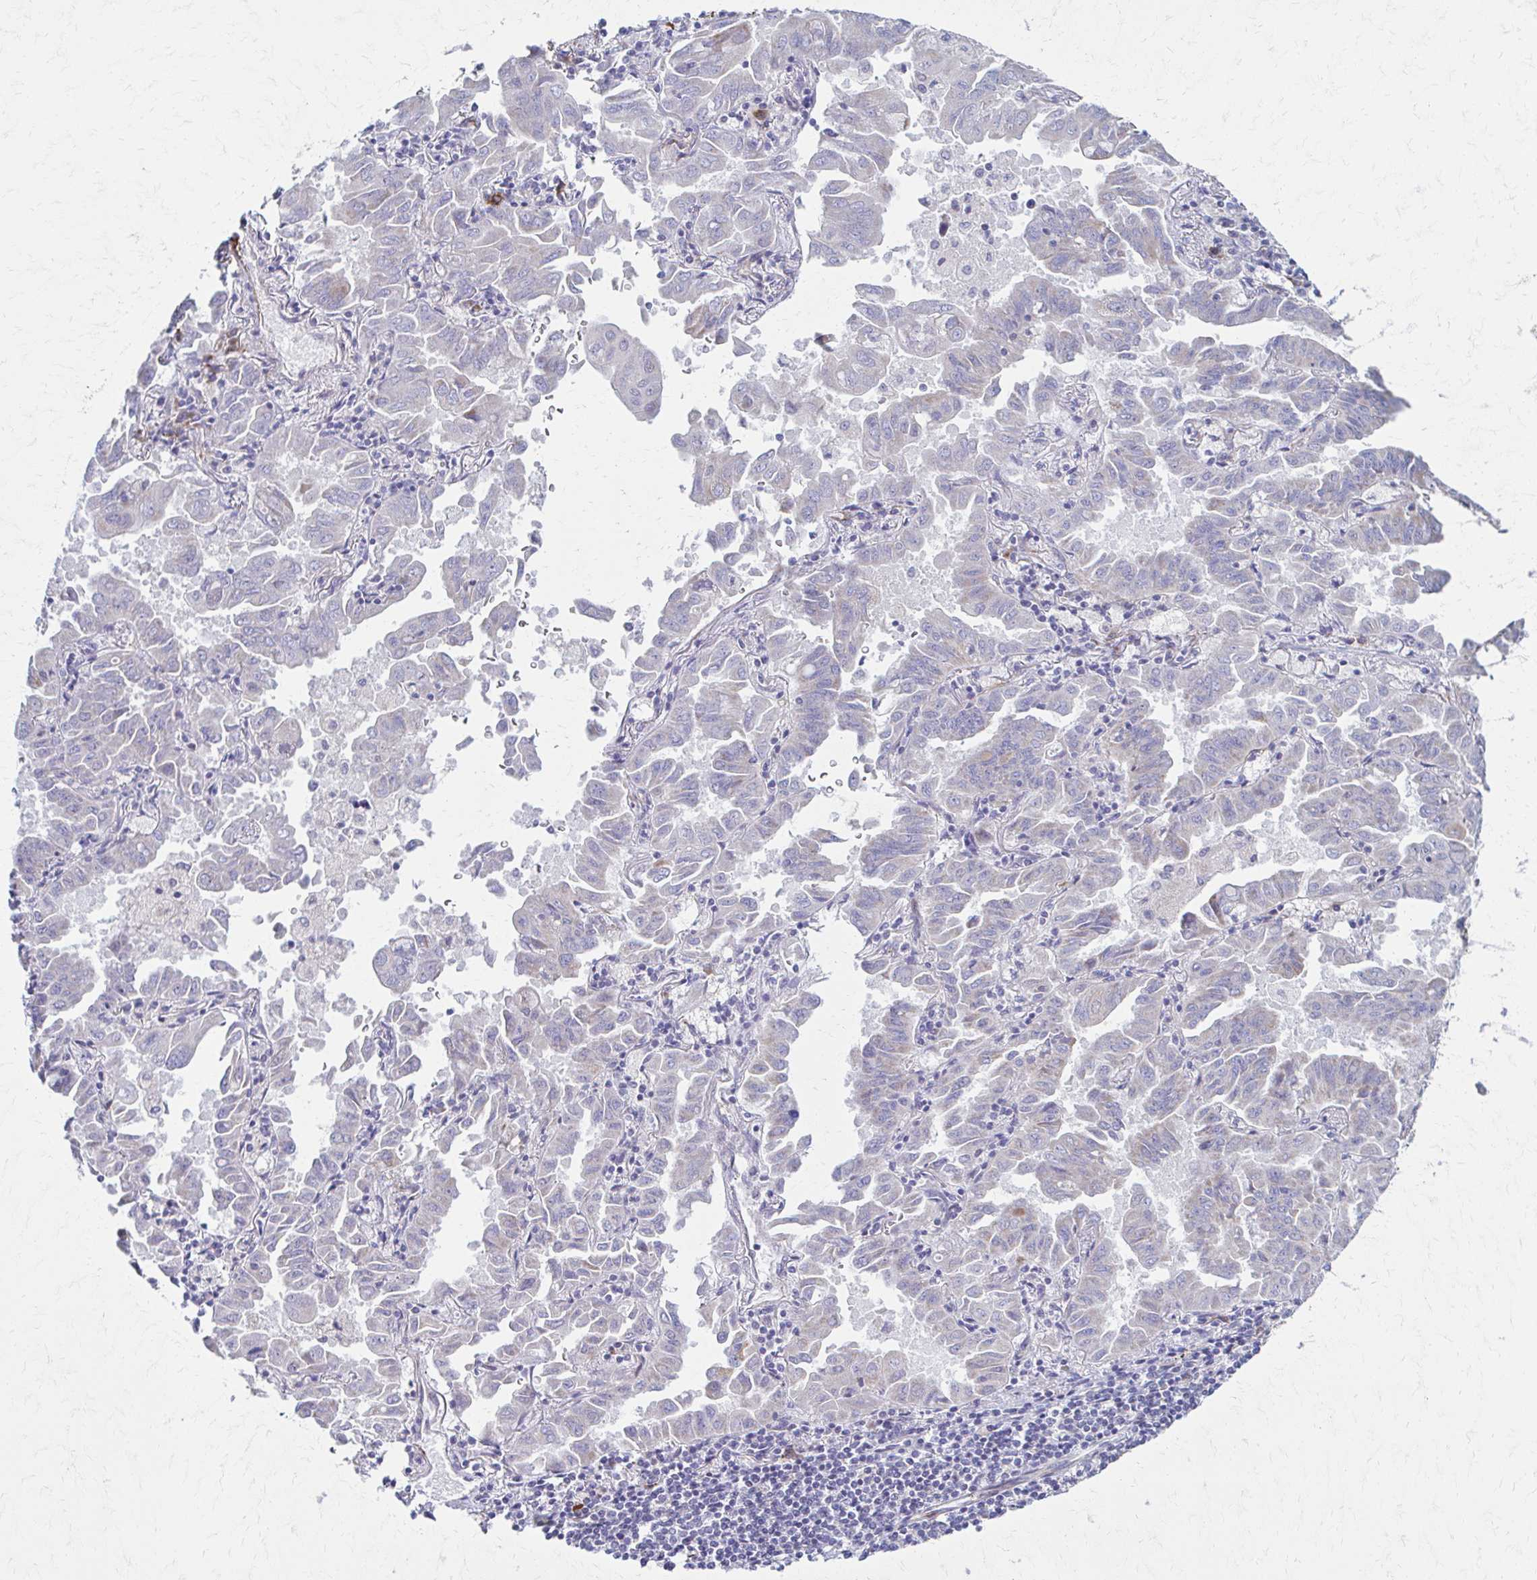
{"staining": {"intensity": "negative", "quantity": "none", "location": "none"}, "tissue": "lung cancer", "cell_type": "Tumor cells", "image_type": "cancer", "snomed": [{"axis": "morphology", "description": "Adenocarcinoma, NOS"}, {"axis": "topography", "description": "Lung"}], "caption": "Photomicrograph shows no protein expression in tumor cells of adenocarcinoma (lung) tissue.", "gene": "TIMMDC1", "patient": {"sex": "male", "age": 64}}